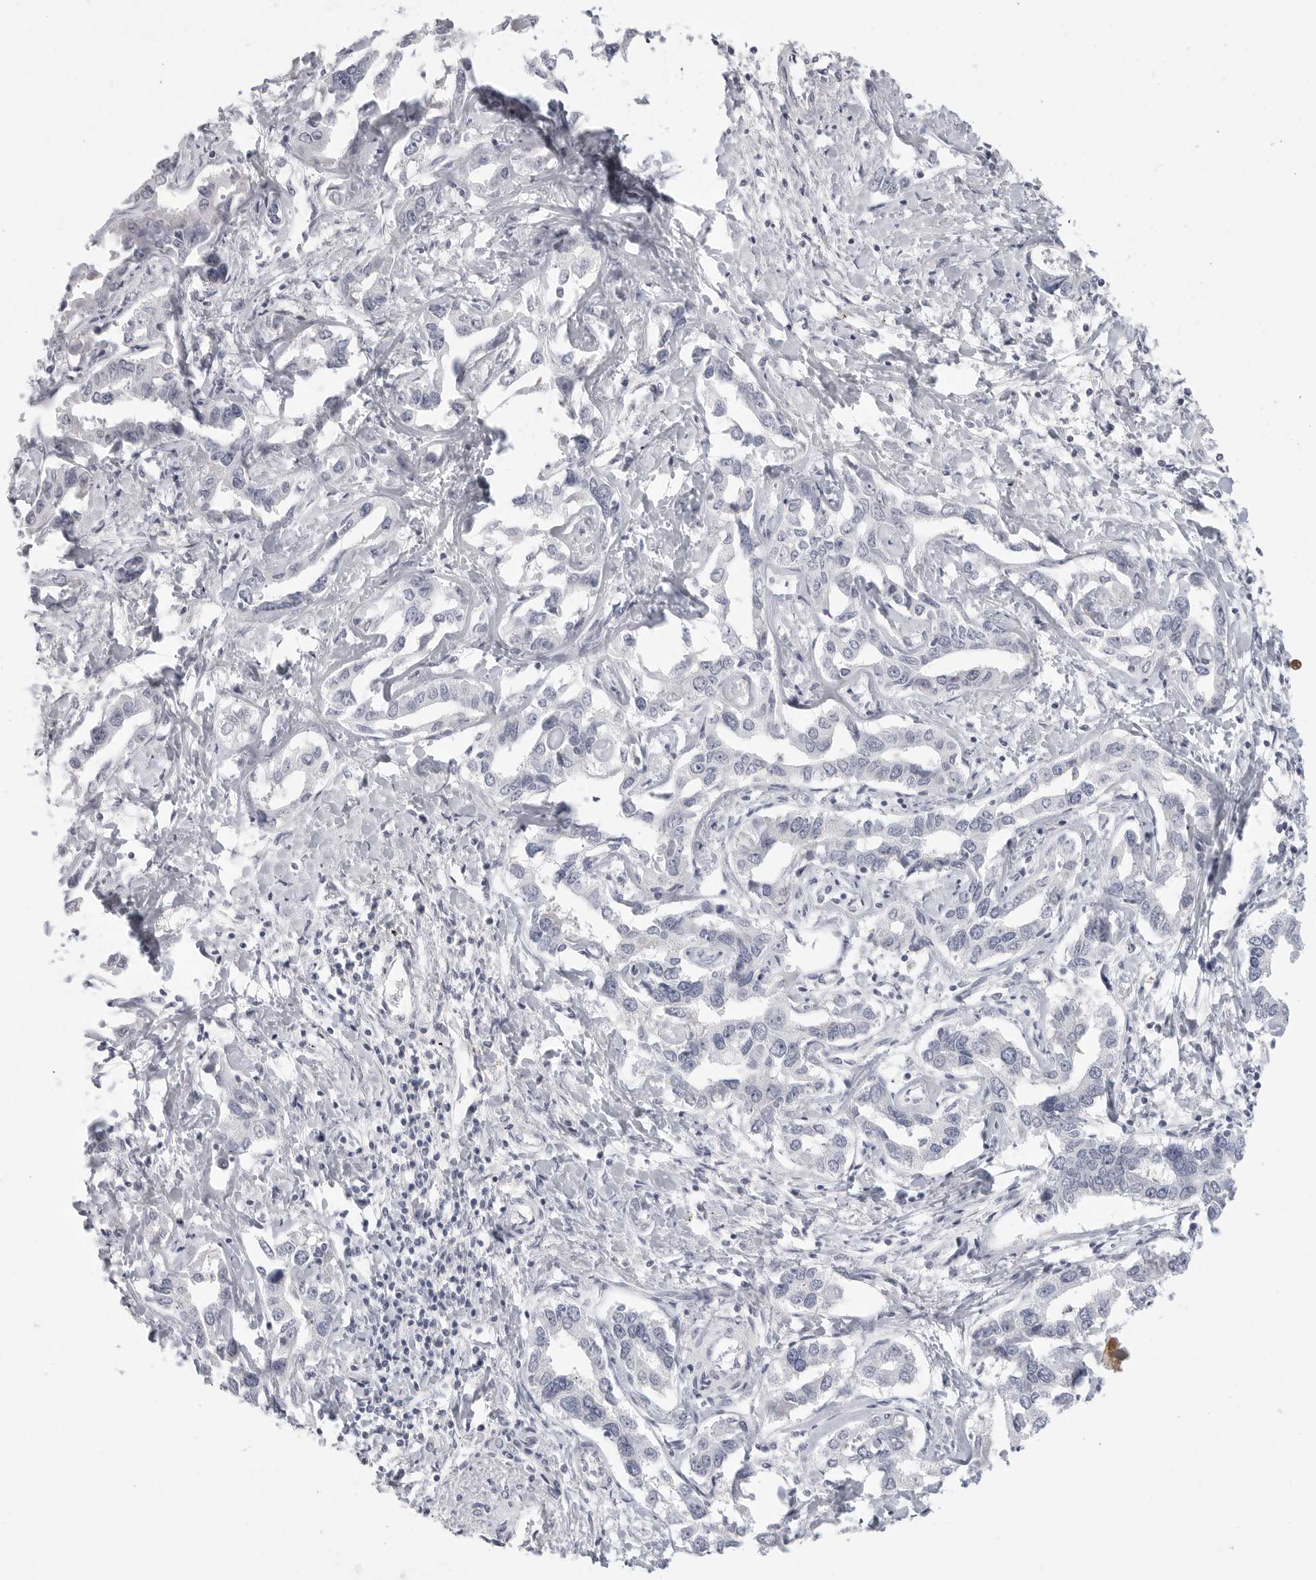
{"staining": {"intensity": "negative", "quantity": "none", "location": "none"}, "tissue": "liver cancer", "cell_type": "Tumor cells", "image_type": "cancer", "snomed": [{"axis": "morphology", "description": "Cholangiocarcinoma"}, {"axis": "topography", "description": "Liver"}], "caption": "Image shows no protein positivity in tumor cells of liver cancer (cholangiocarcinoma) tissue. (DAB (3,3'-diaminobenzidine) immunohistochemistry visualized using brightfield microscopy, high magnification).", "gene": "HMGCS2", "patient": {"sex": "male", "age": 59}}